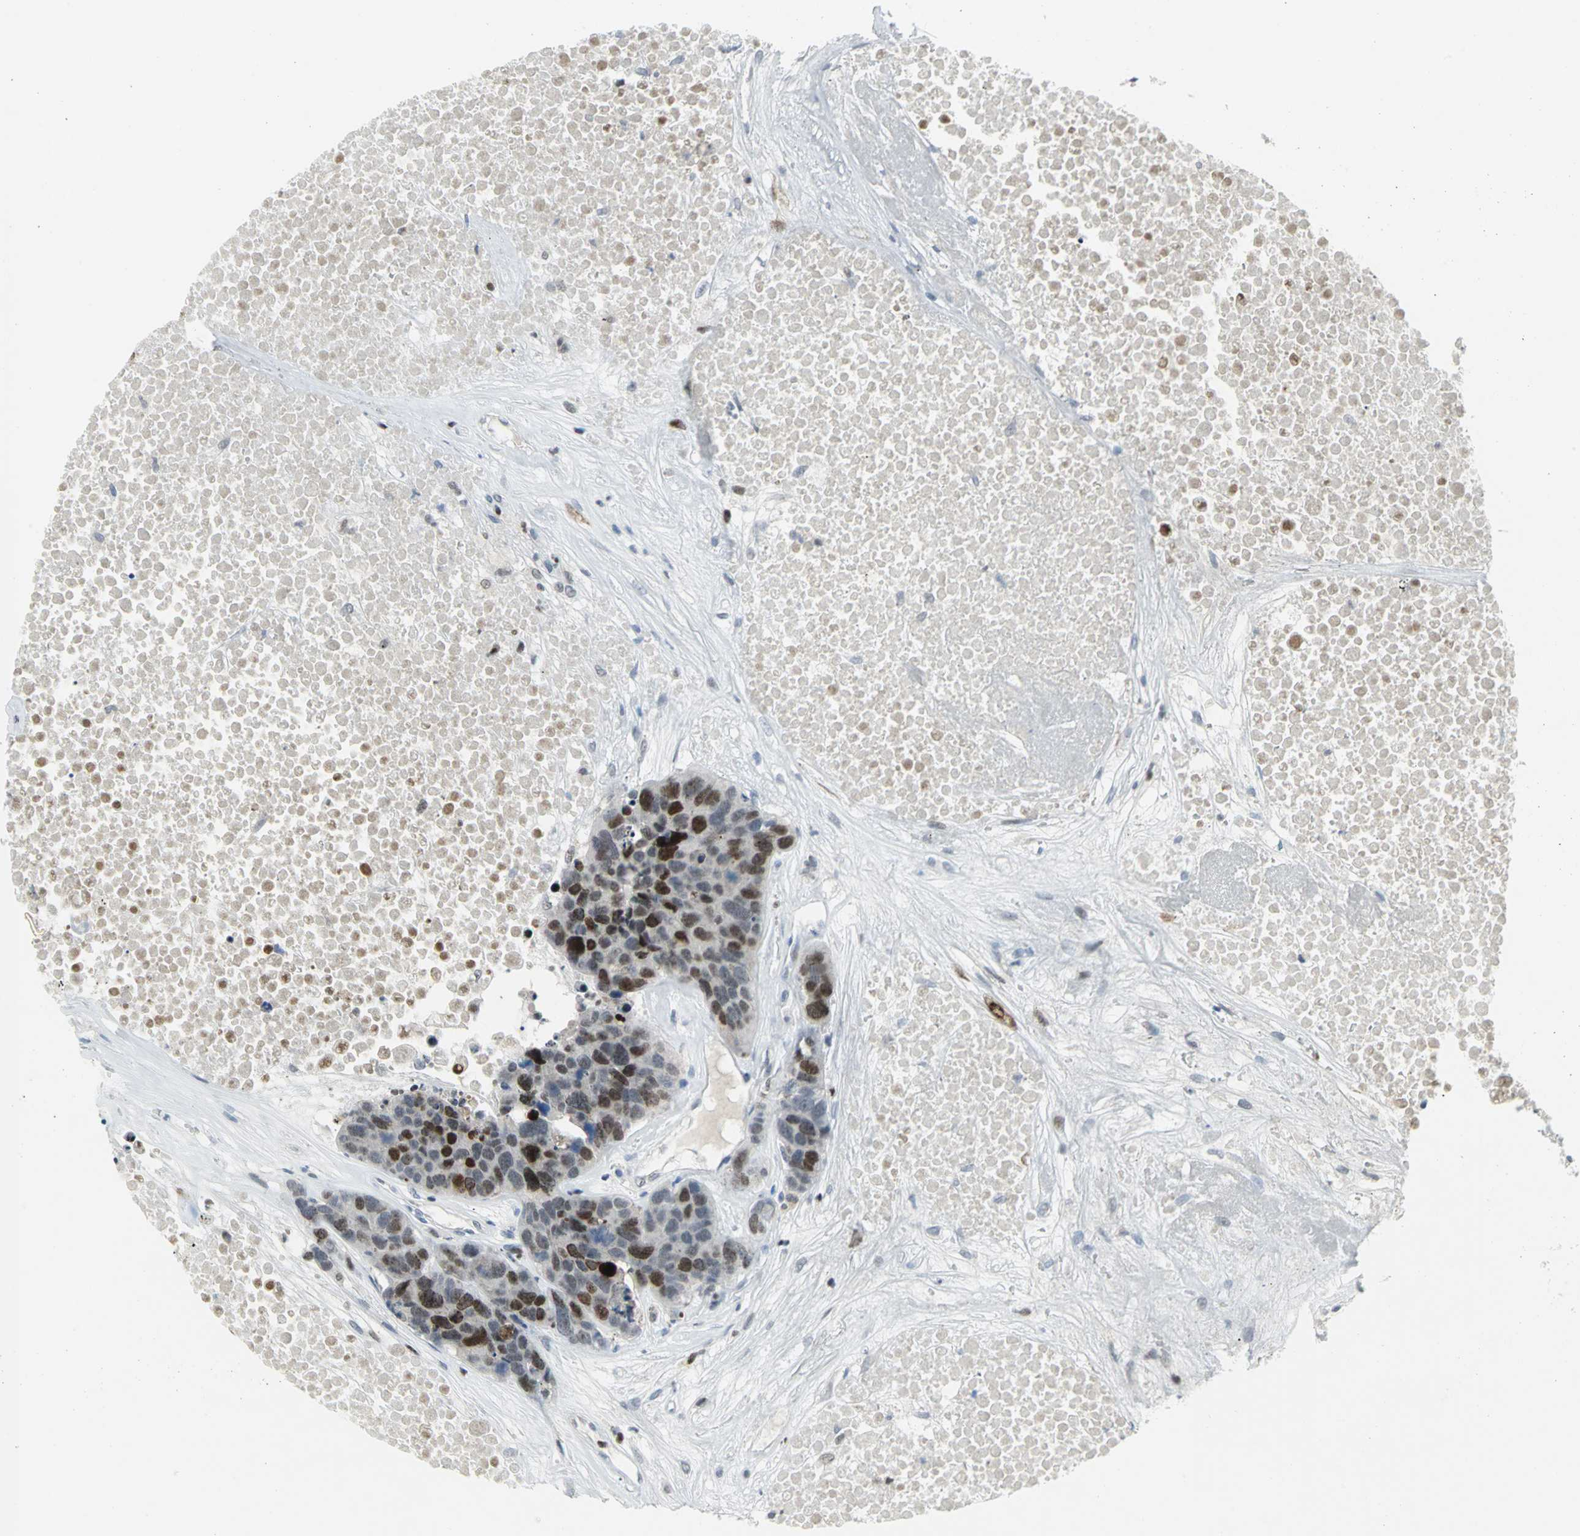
{"staining": {"intensity": "strong", "quantity": "25%-75%", "location": "nuclear"}, "tissue": "carcinoid", "cell_type": "Tumor cells", "image_type": "cancer", "snomed": [{"axis": "morphology", "description": "Carcinoid, malignant, NOS"}, {"axis": "topography", "description": "Lung"}], "caption": "This photomicrograph shows immunohistochemistry staining of carcinoid, with high strong nuclear staining in about 25%-75% of tumor cells.", "gene": "RPA1", "patient": {"sex": "male", "age": 60}}